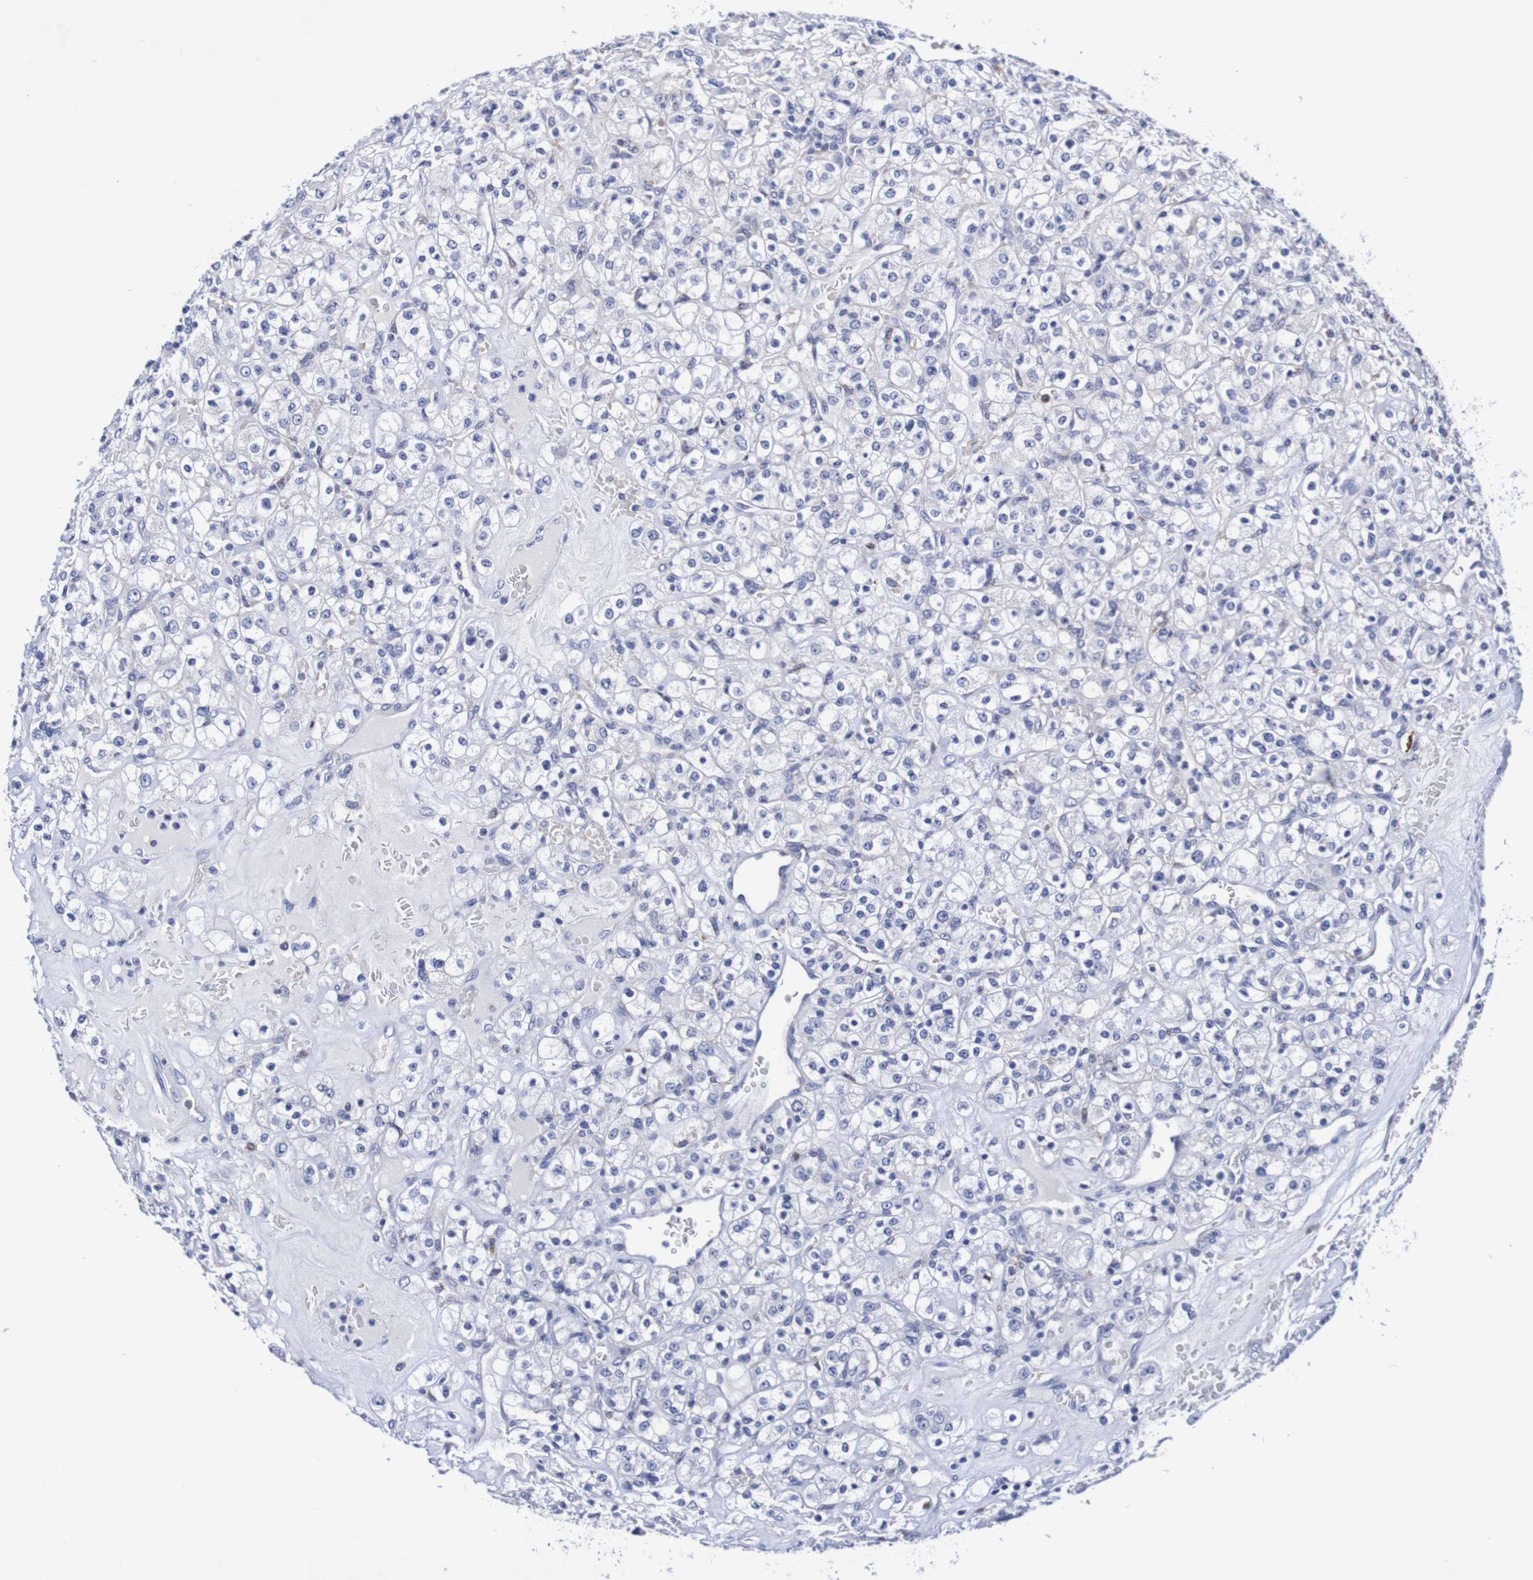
{"staining": {"intensity": "negative", "quantity": "none", "location": "none"}, "tissue": "renal cancer", "cell_type": "Tumor cells", "image_type": "cancer", "snomed": [{"axis": "morphology", "description": "Normal tissue, NOS"}, {"axis": "morphology", "description": "Adenocarcinoma, NOS"}, {"axis": "topography", "description": "Kidney"}], "caption": "IHC micrograph of renal cancer stained for a protein (brown), which displays no positivity in tumor cells. The staining is performed using DAB brown chromogen with nuclei counter-stained in using hematoxylin.", "gene": "SEZ6", "patient": {"sex": "female", "age": 72}}